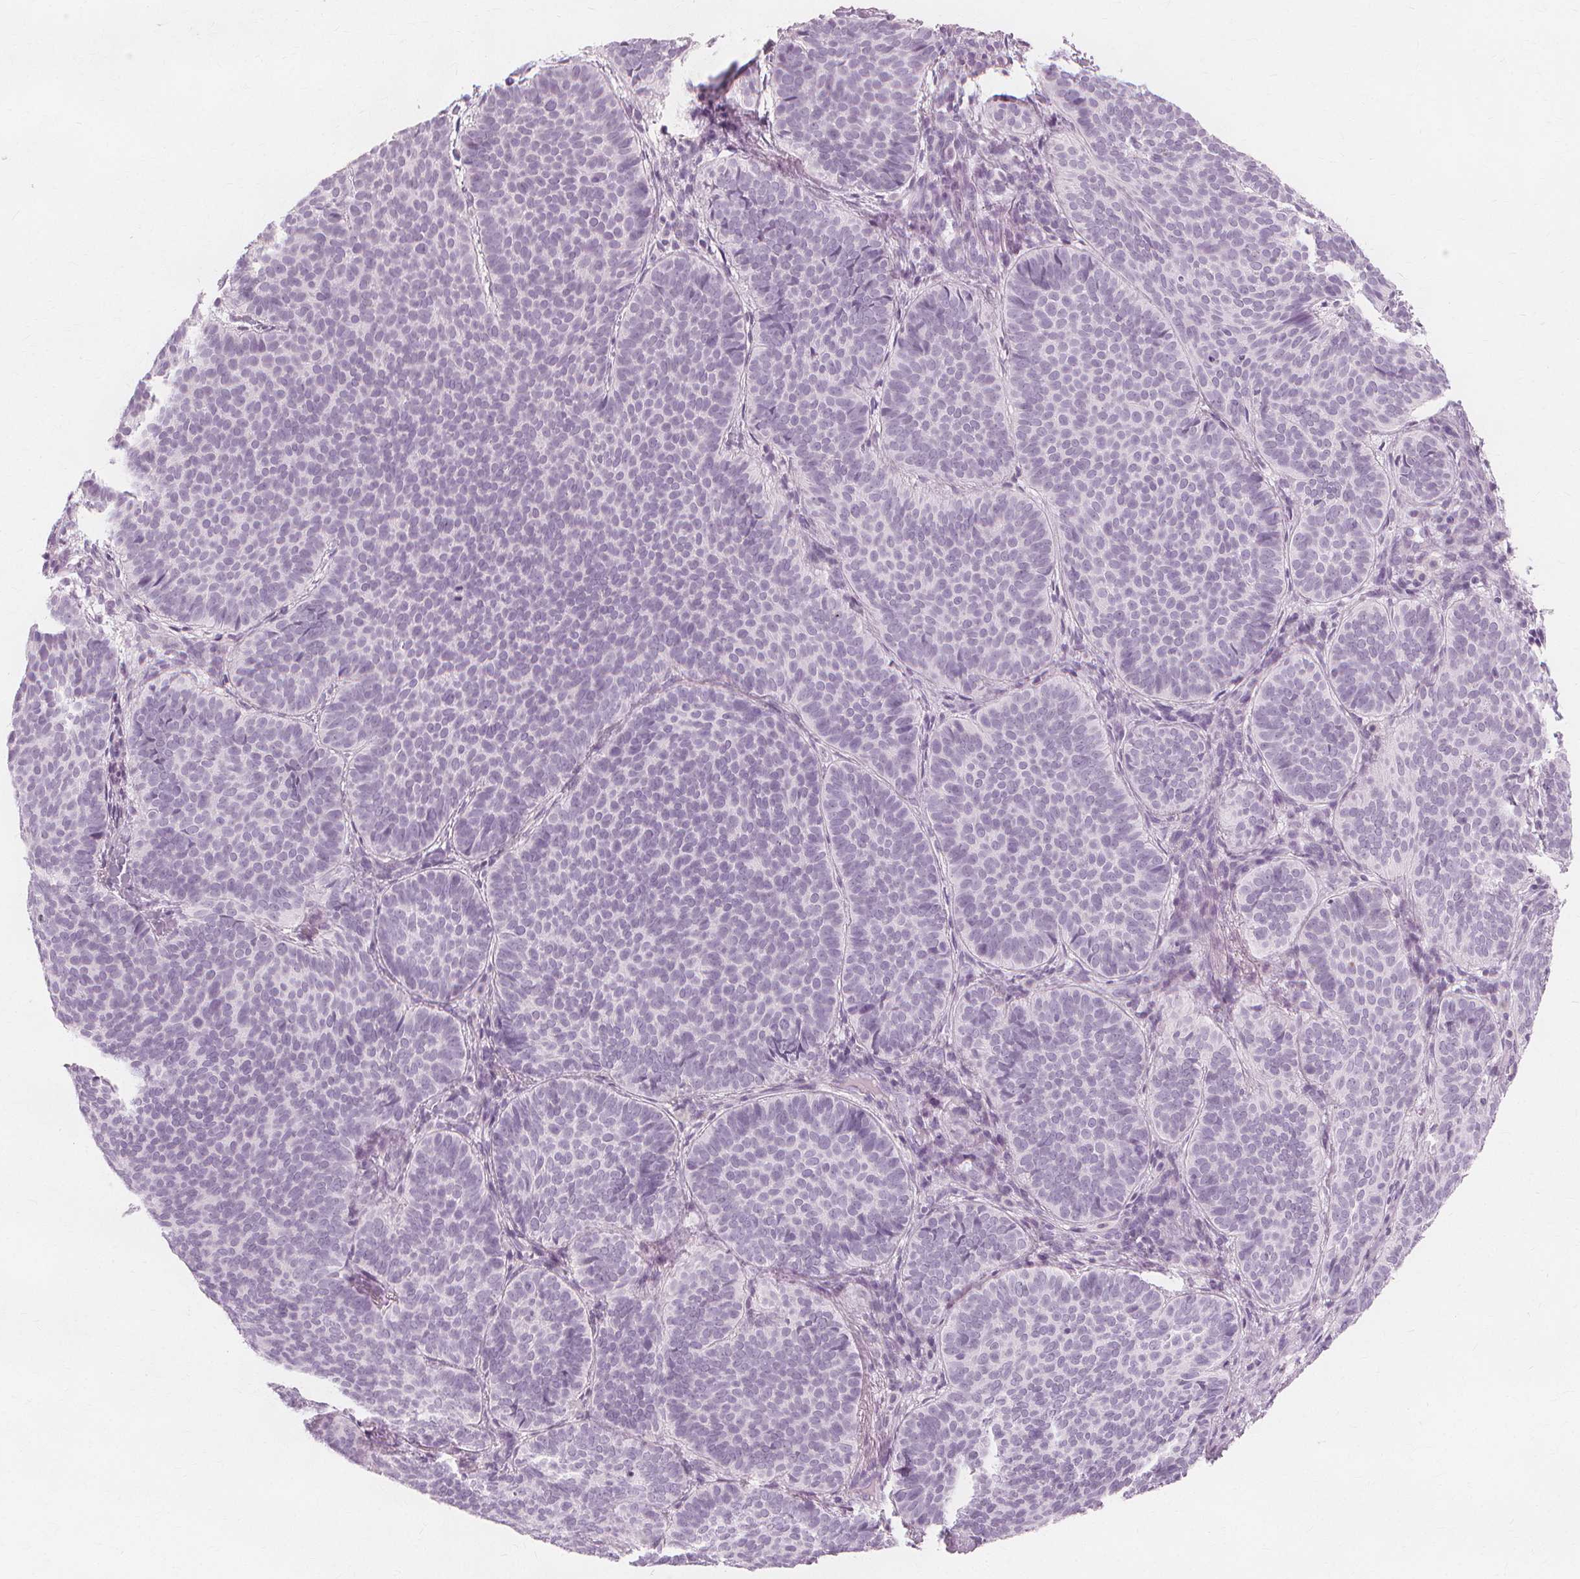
{"staining": {"intensity": "negative", "quantity": "none", "location": "none"}, "tissue": "skin cancer", "cell_type": "Tumor cells", "image_type": "cancer", "snomed": [{"axis": "morphology", "description": "Basal cell carcinoma"}, {"axis": "topography", "description": "Skin"}], "caption": "The immunohistochemistry image has no significant positivity in tumor cells of skin cancer (basal cell carcinoma) tissue.", "gene": "TFF1", "patient": {"sex": "male", "age": 57}}